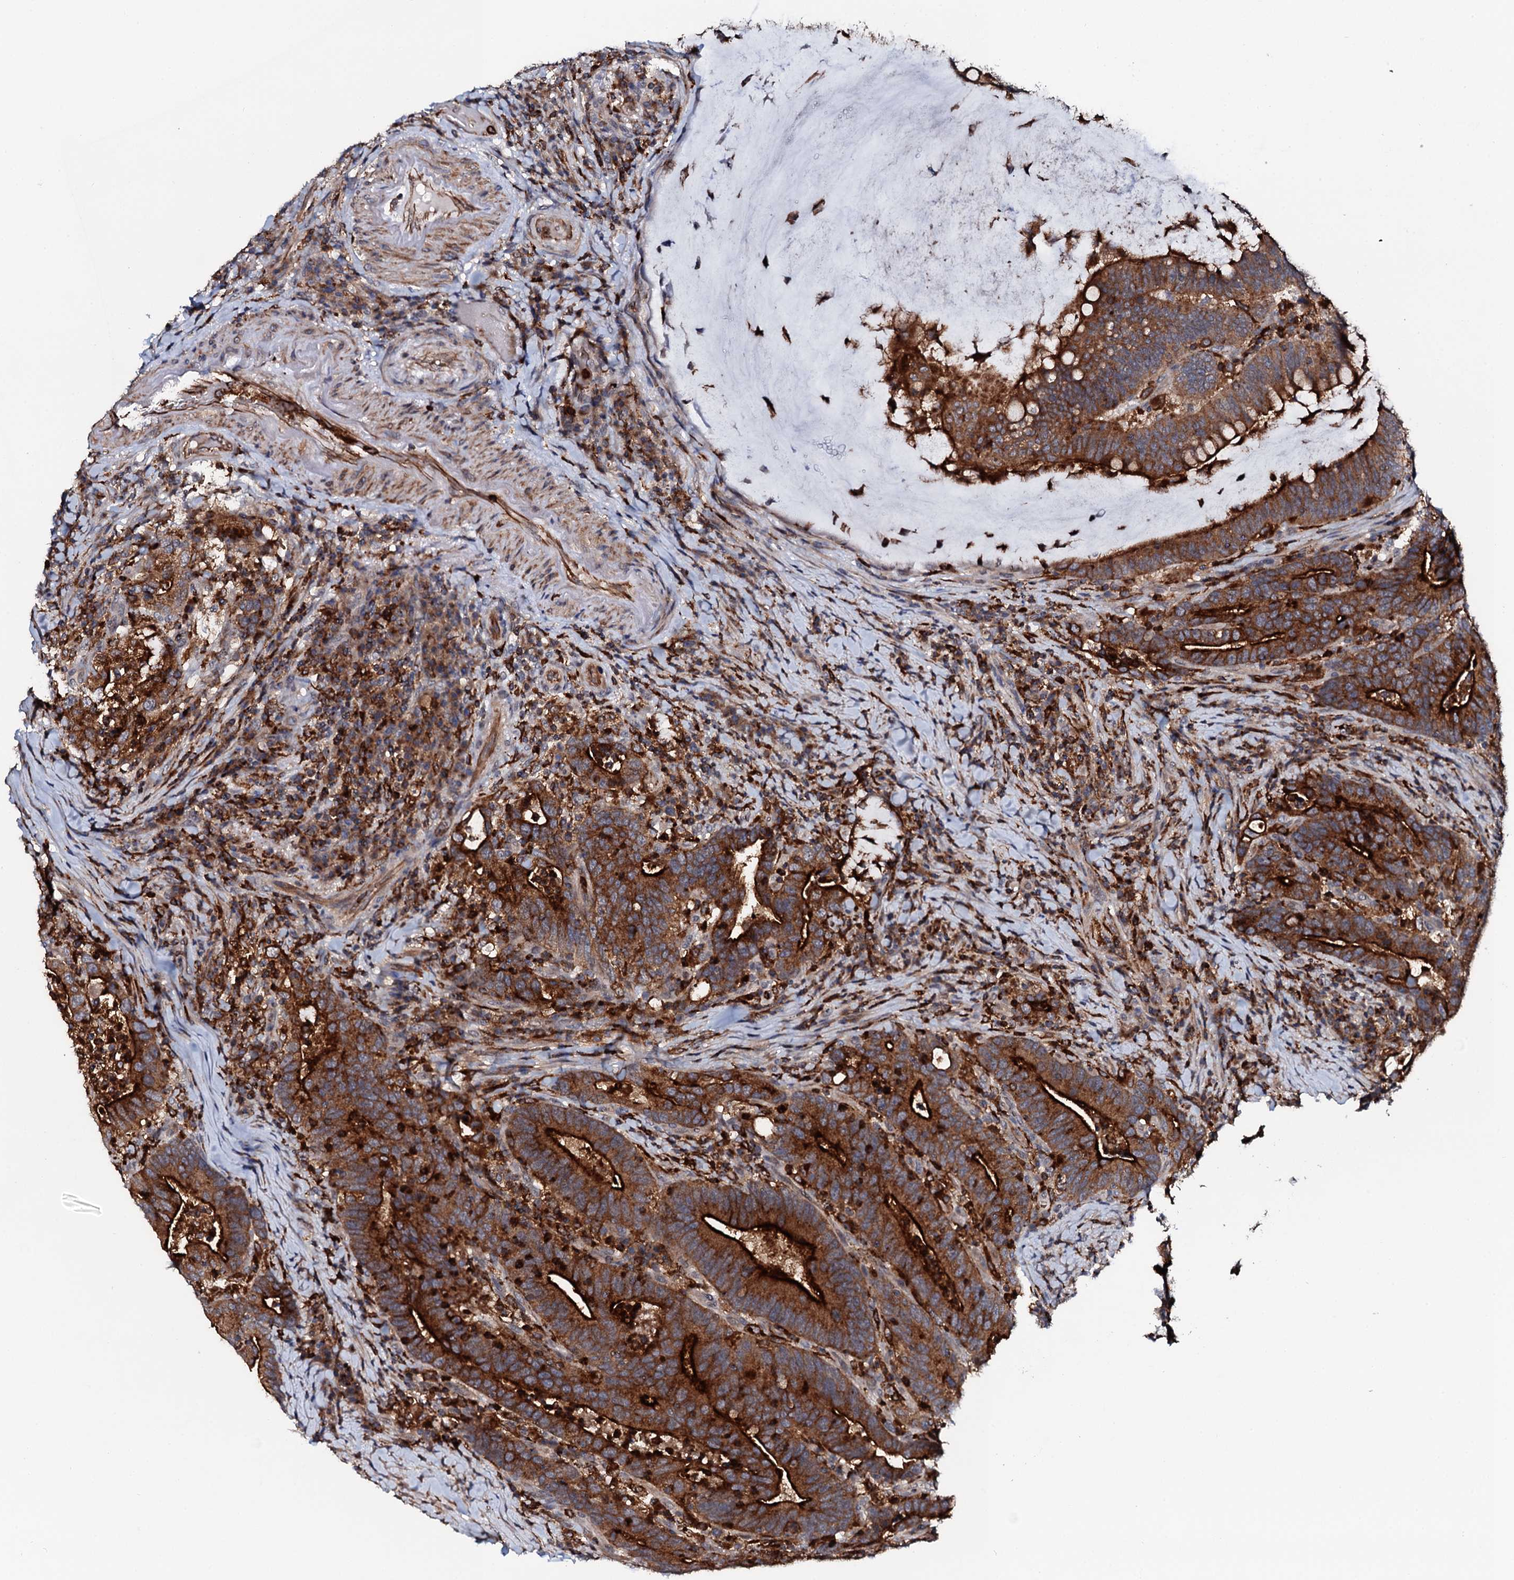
{"staining": {"intensity": "strong", "quantity": ">75%", "location": "cytoplasmic/membranous"}, "tissue": "colorectal cancer", "cell_type": "Tumor cells", "image_type": "cancer", "snomed": [{"axis": "morphology", "description": "Adenocarcinoma, NOS"}, {"axis": "topography", "description": "Colon"}], "caption": "This micrograph displays IHC staining of colorectal adenocarcinoma, with high strong cytoplasmic/membranous expression in approximately >75% of tumor cells.", "gene": "VAMP8", "patient": {"sex": "female", "age": 66}}